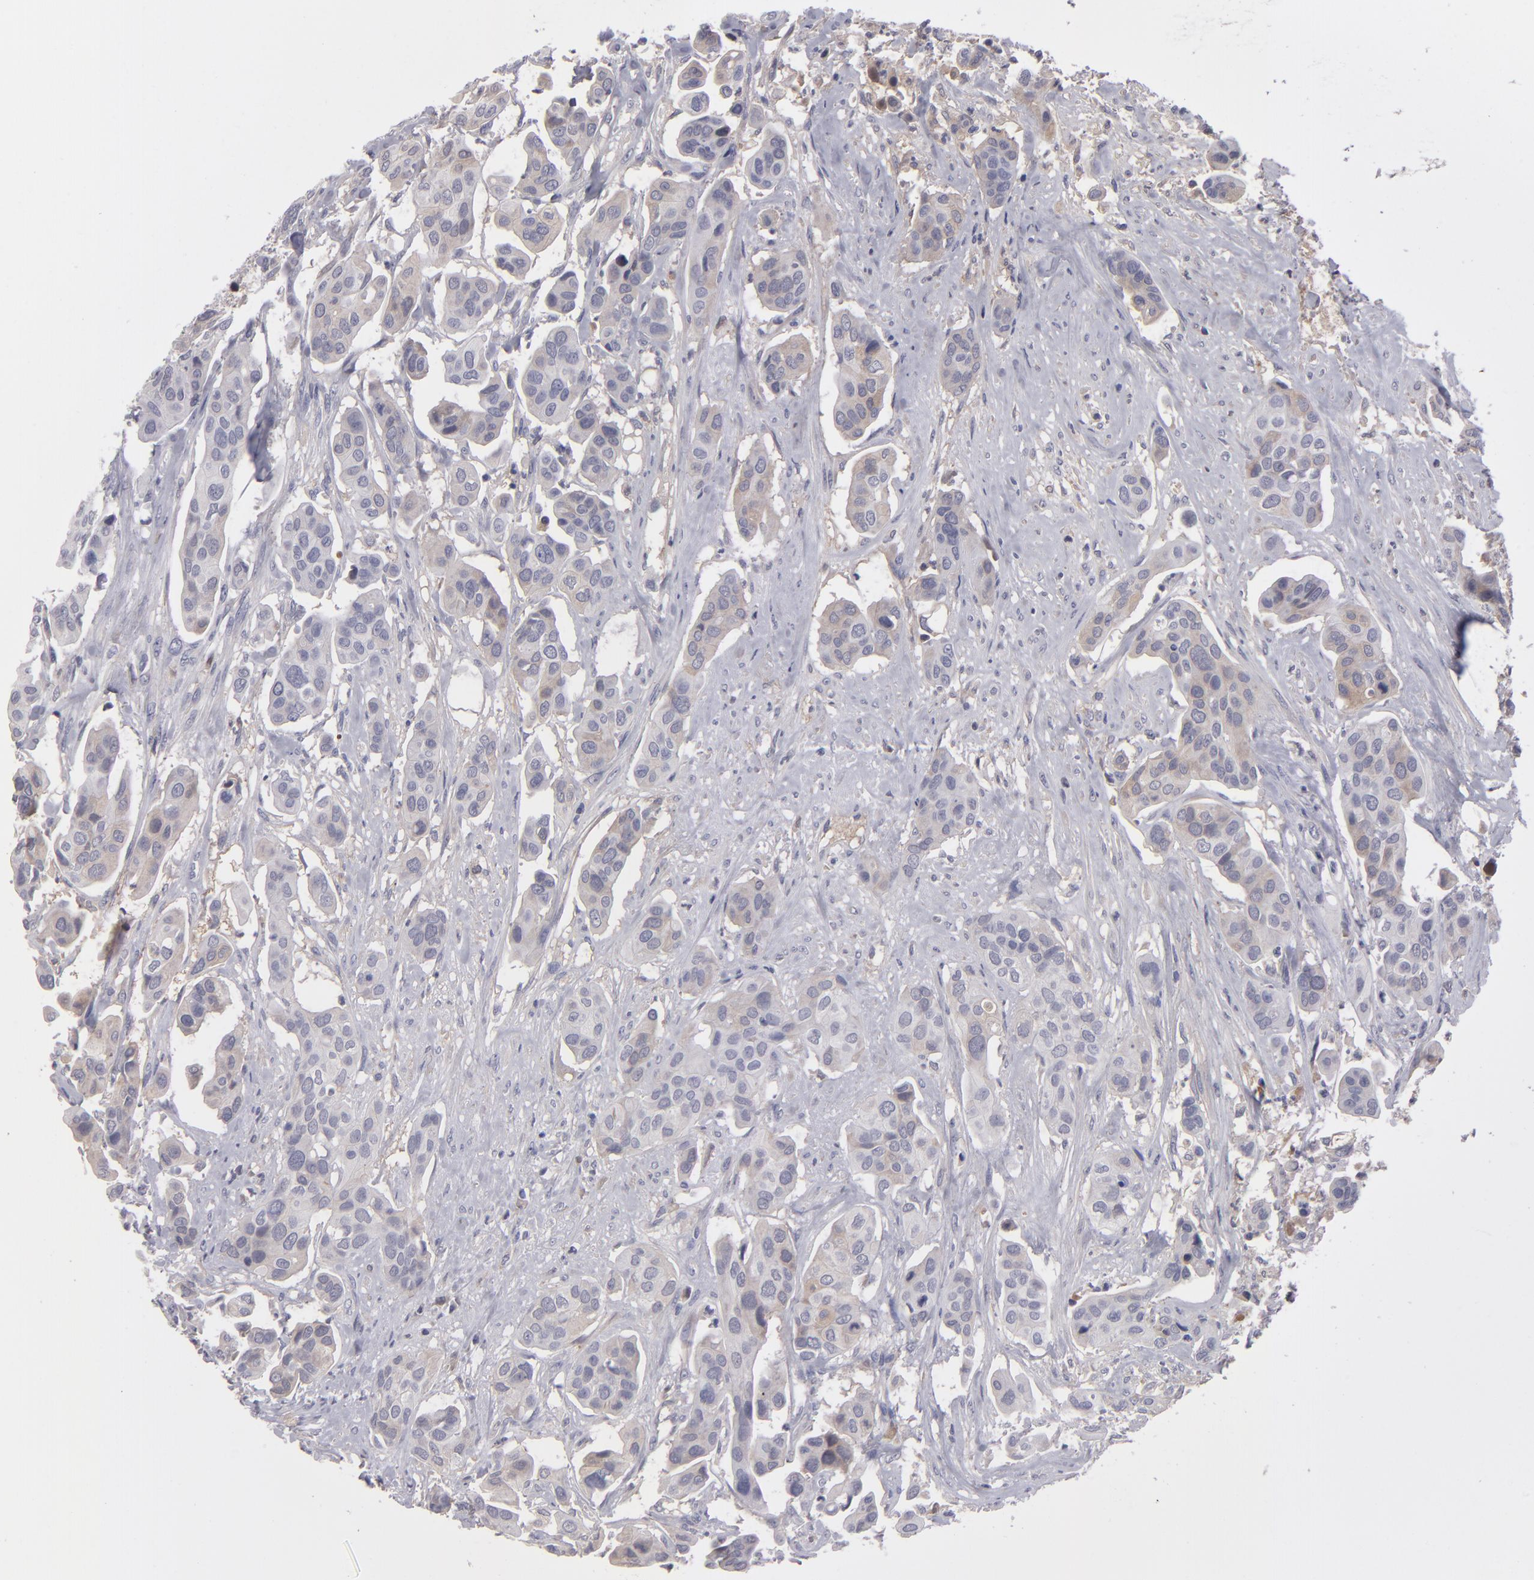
{"staining": {"intensity": "weak", "quantity": "25%-75%", "location": "cytoplasmic/membranous"}, "tissue": "urothelial cancer", "cell_type": "Tumor cells", "image_type": "cancer", "snomed": [{"axis": "morphology", "description": "Adenocarcinoma, NOS"}, {"axis": "topography", "description": "Urinary bladder"}], "caption": "Adenocarcinoma was stained to show a protein in brown. There is low levels of weak cytoplasmic/membranous positivity in approximately 25%-75% of tumor cells. (DAB (3,3'-diaminobenzidine) IHC with brightfield microscopy, high magnification).", "gene": "ITIH4", "patient": {"sex": "male", "age": 61}}